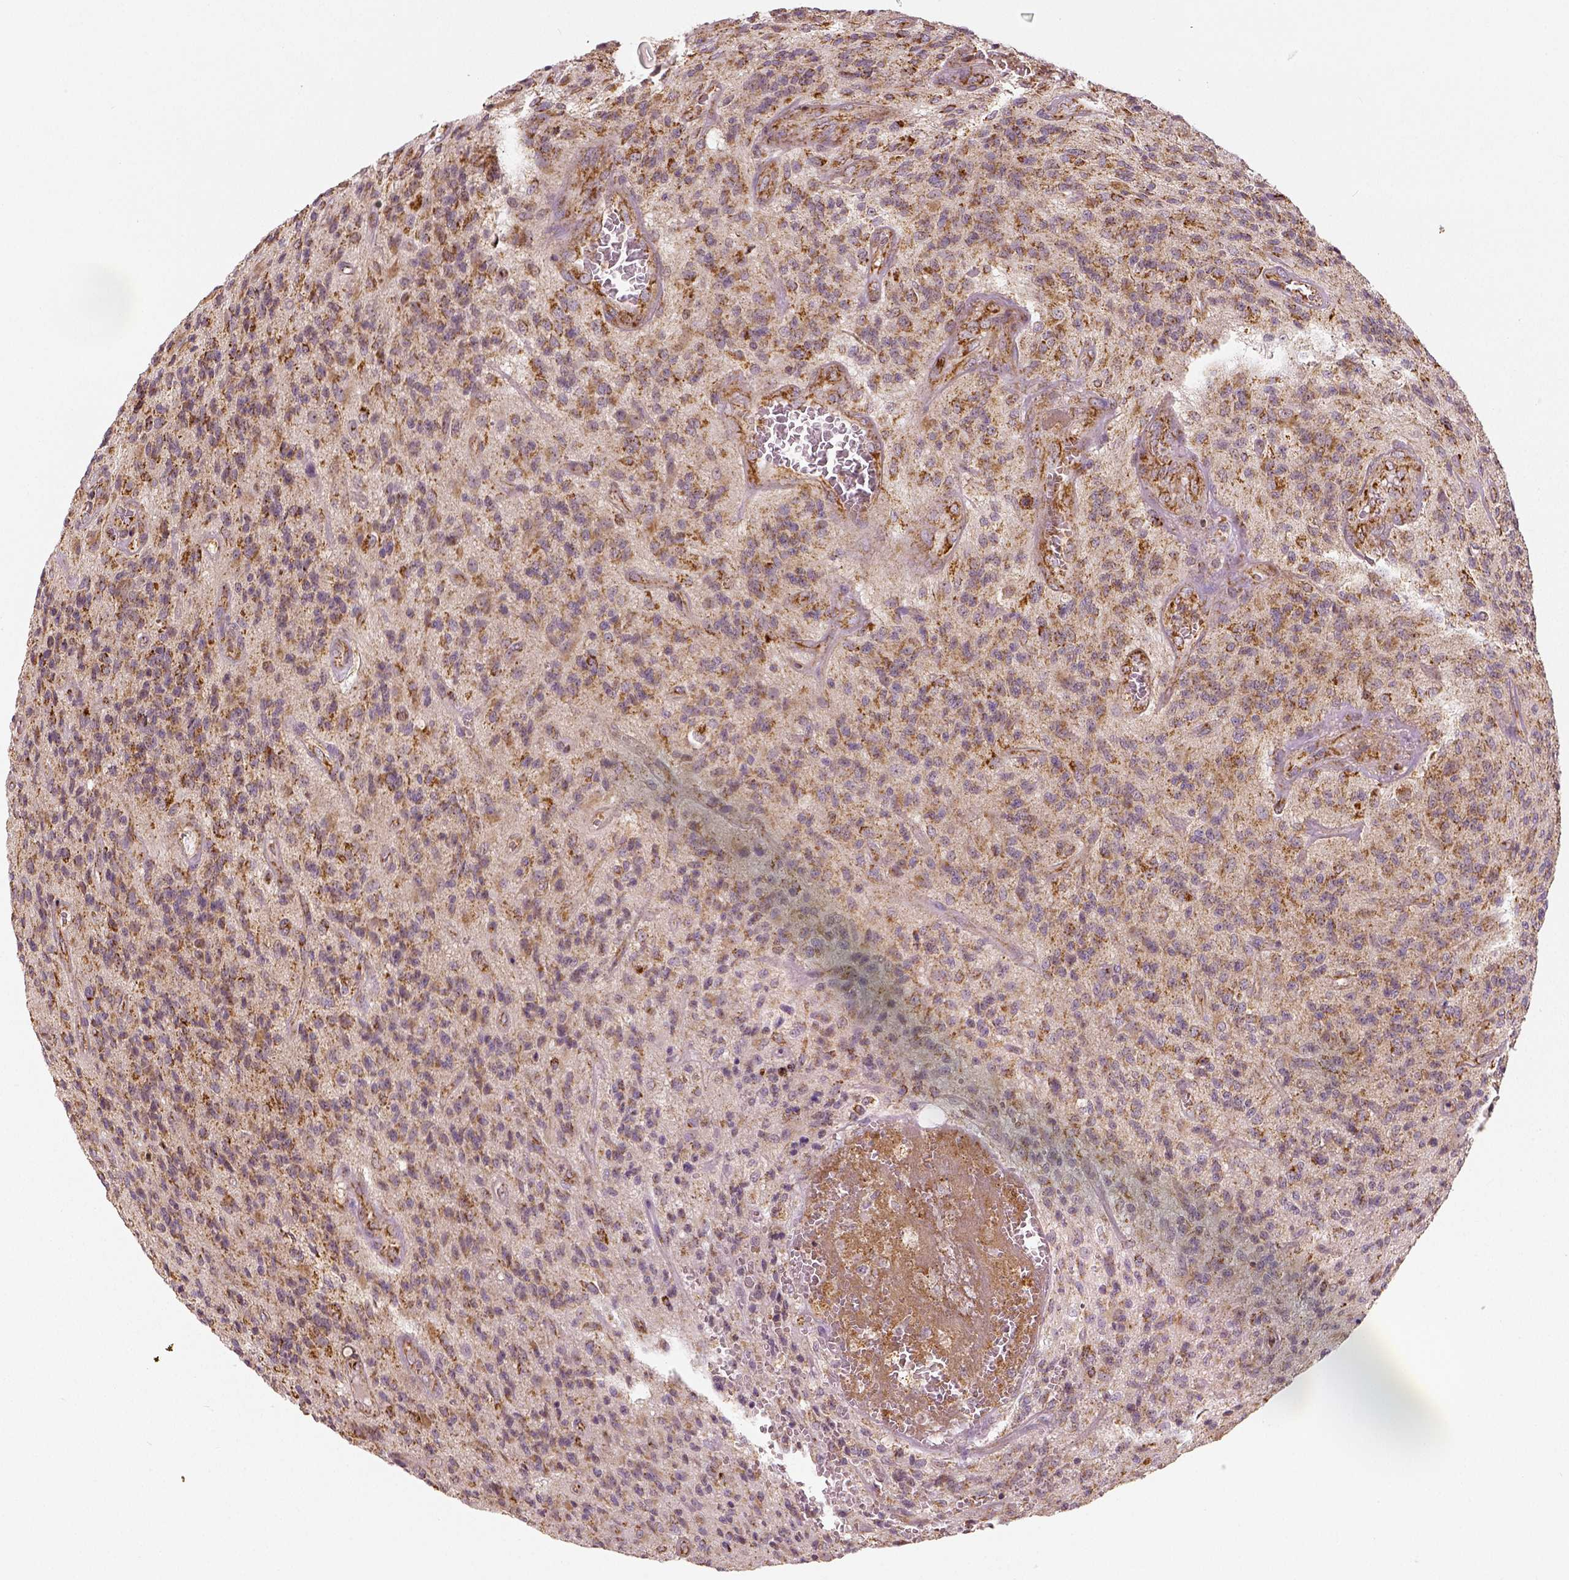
{"staining": {"intensity": "strong", "quantity": ">75%", "location": "cytoplasmic/membranous"}, "tissue": "glioma", "cell_type": "Tumor cells", "image_type": "cancer", "snomed": [{"axis": "morphology", "description": "Glioma, malignant, High grade"}, {"axis": "topography", "description": "Brain"}], "caption": "Brown immunohistochemical staining in human glioma demonstrates strong cytoplasmic/membranous positivity in approximately >75% of tumor cells. The staining was performed using DAB, with brown indicating positive protein expression. Nuclei are stained blue with hematoxylin.", "gene": "PGAM5", "patient": {"sex": "male", "age": 76}}